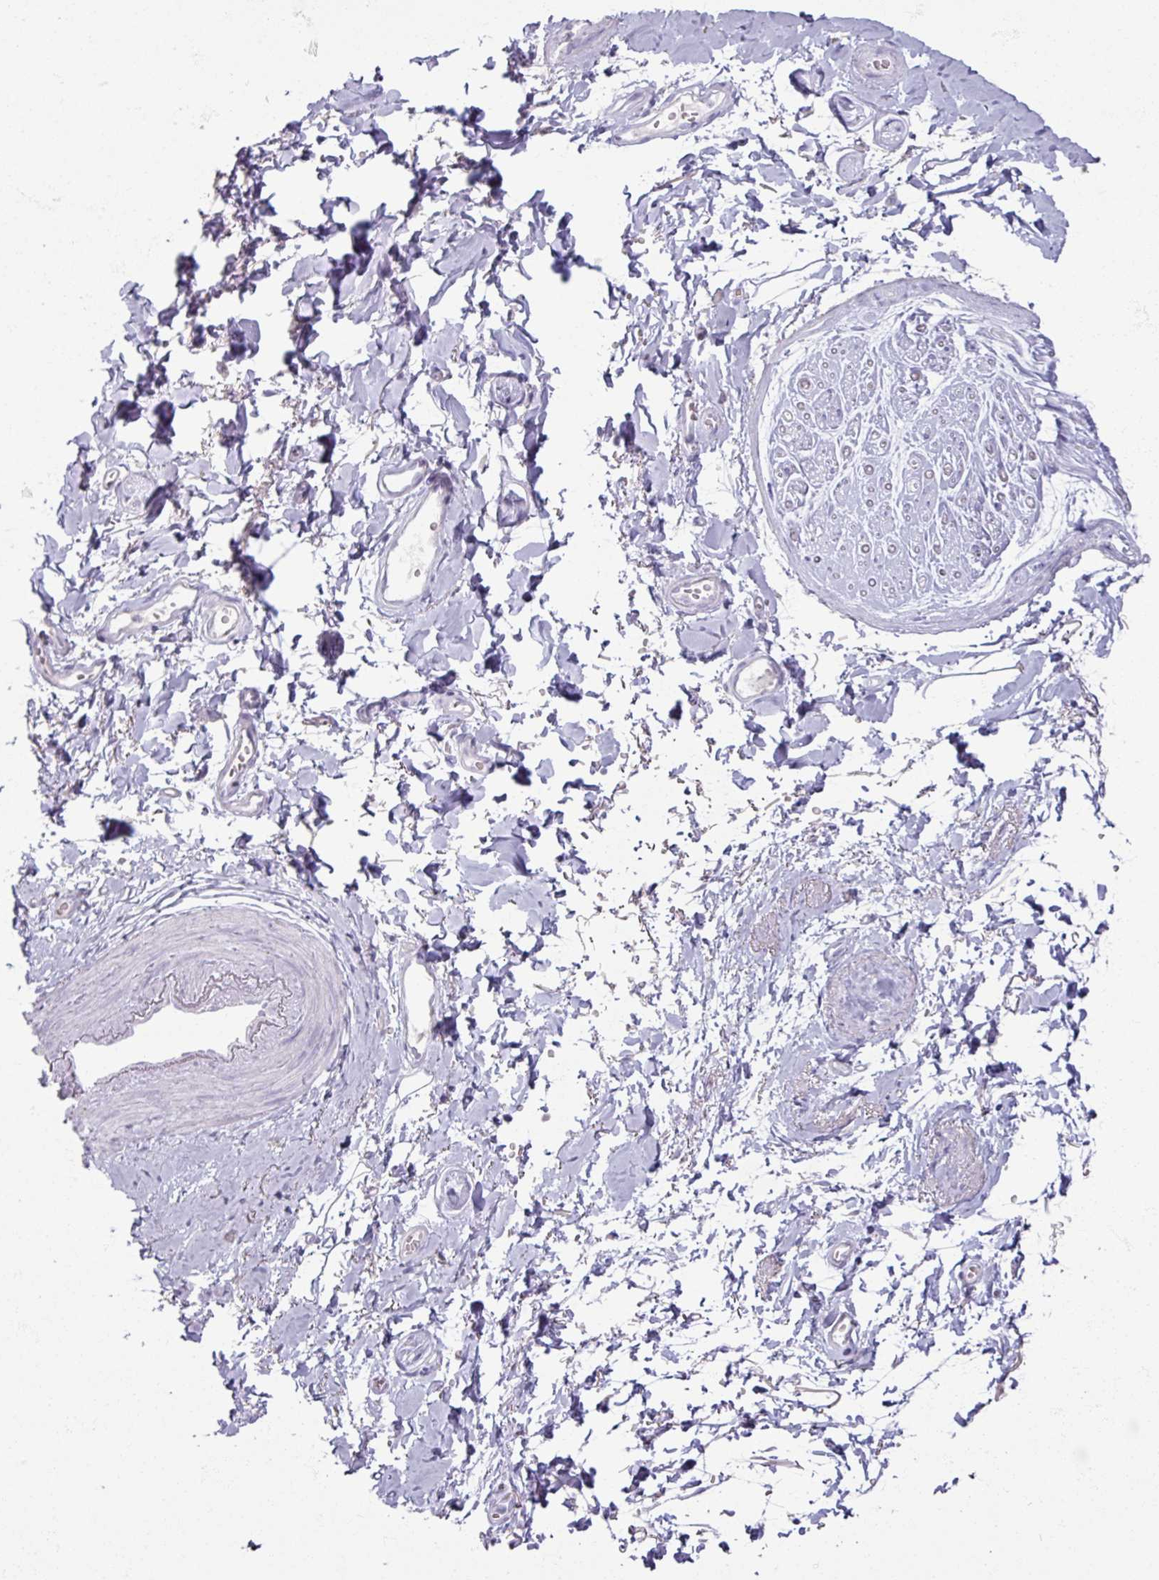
{"staining": {"intensity": "negative", "quantity": "none", "location": "none"}, "tissue": "adipose tissue", "cell_type": "Adipocytes", "image_type": "normal", "snomed": [{"axis": "morphology", "description": "Normal tissue, NOS"}, {"axis": "topography", "description": "Vulva"}, {"axis": "topography", "description": "Vagina"}, {"axis": "topography", "description": "Peripheral nerve tissue"}], "caption": "Protein analysis of unremarkable adipose tissue shows no significant staining in adipocytes. (Brightfield microscopy of DAB IHC at high magnification).", "gene": "TG", "patient": {"sex": "female", "age": 66}}